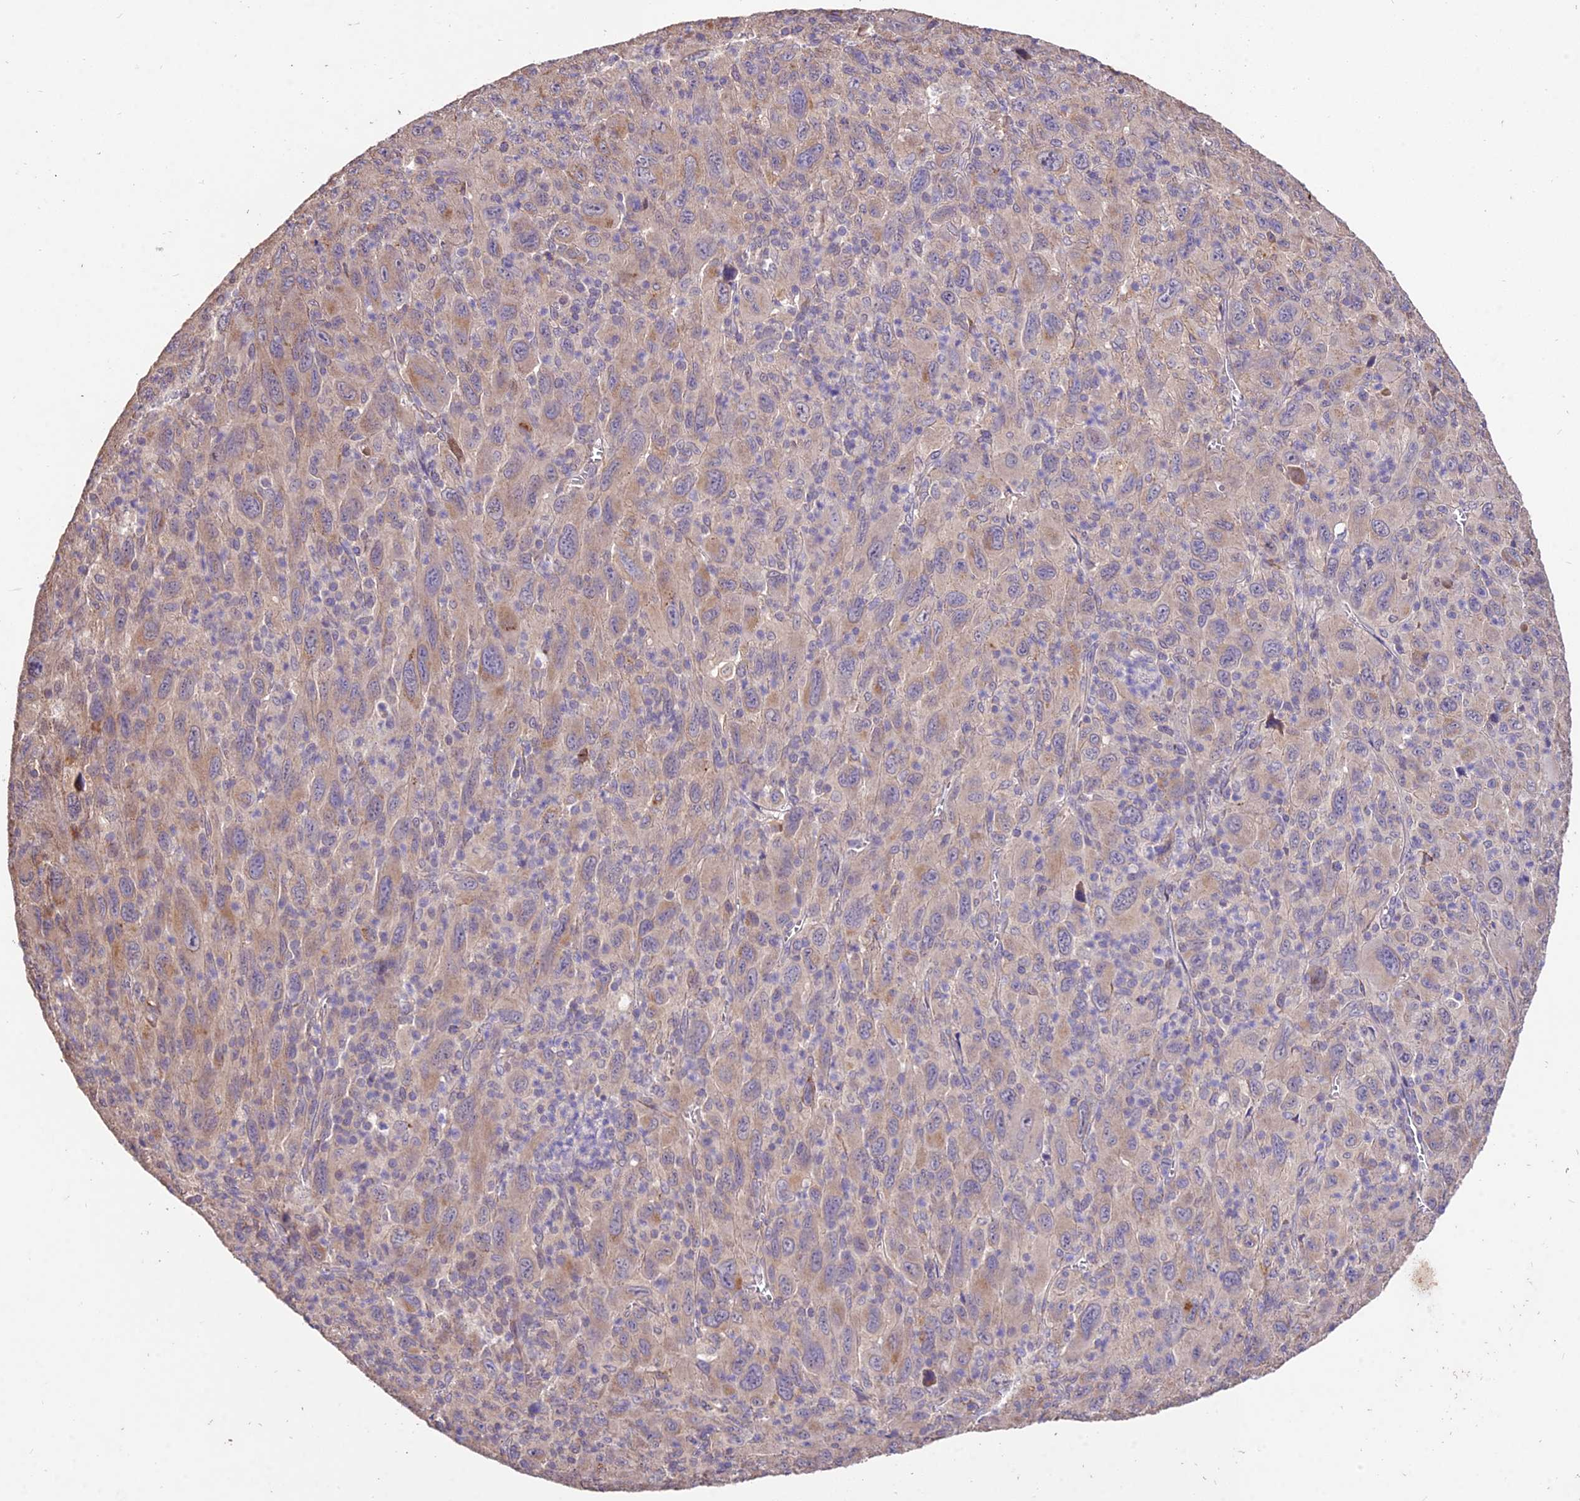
{"staining": {"intensity": "weak", "quantity": ">75%", "location": "cytoplasmic/membranous"}, "tissue": "melanoma", "cell_type": "Tumor cells", "image_type": "cancer", "snomed": [{"axis": "morphology", "description": "Malignant melanoma, Metastatic site"}, {"axis": "topography", "description": "Skin"}], "caption": "Human melanoma stained for a protein (brown) displays weak cytoplasmic/membranous positive positivity in approximately >75% of tumor cells.", "gene": "SDHD", "patient": {"sex": "female", "age": 56}}